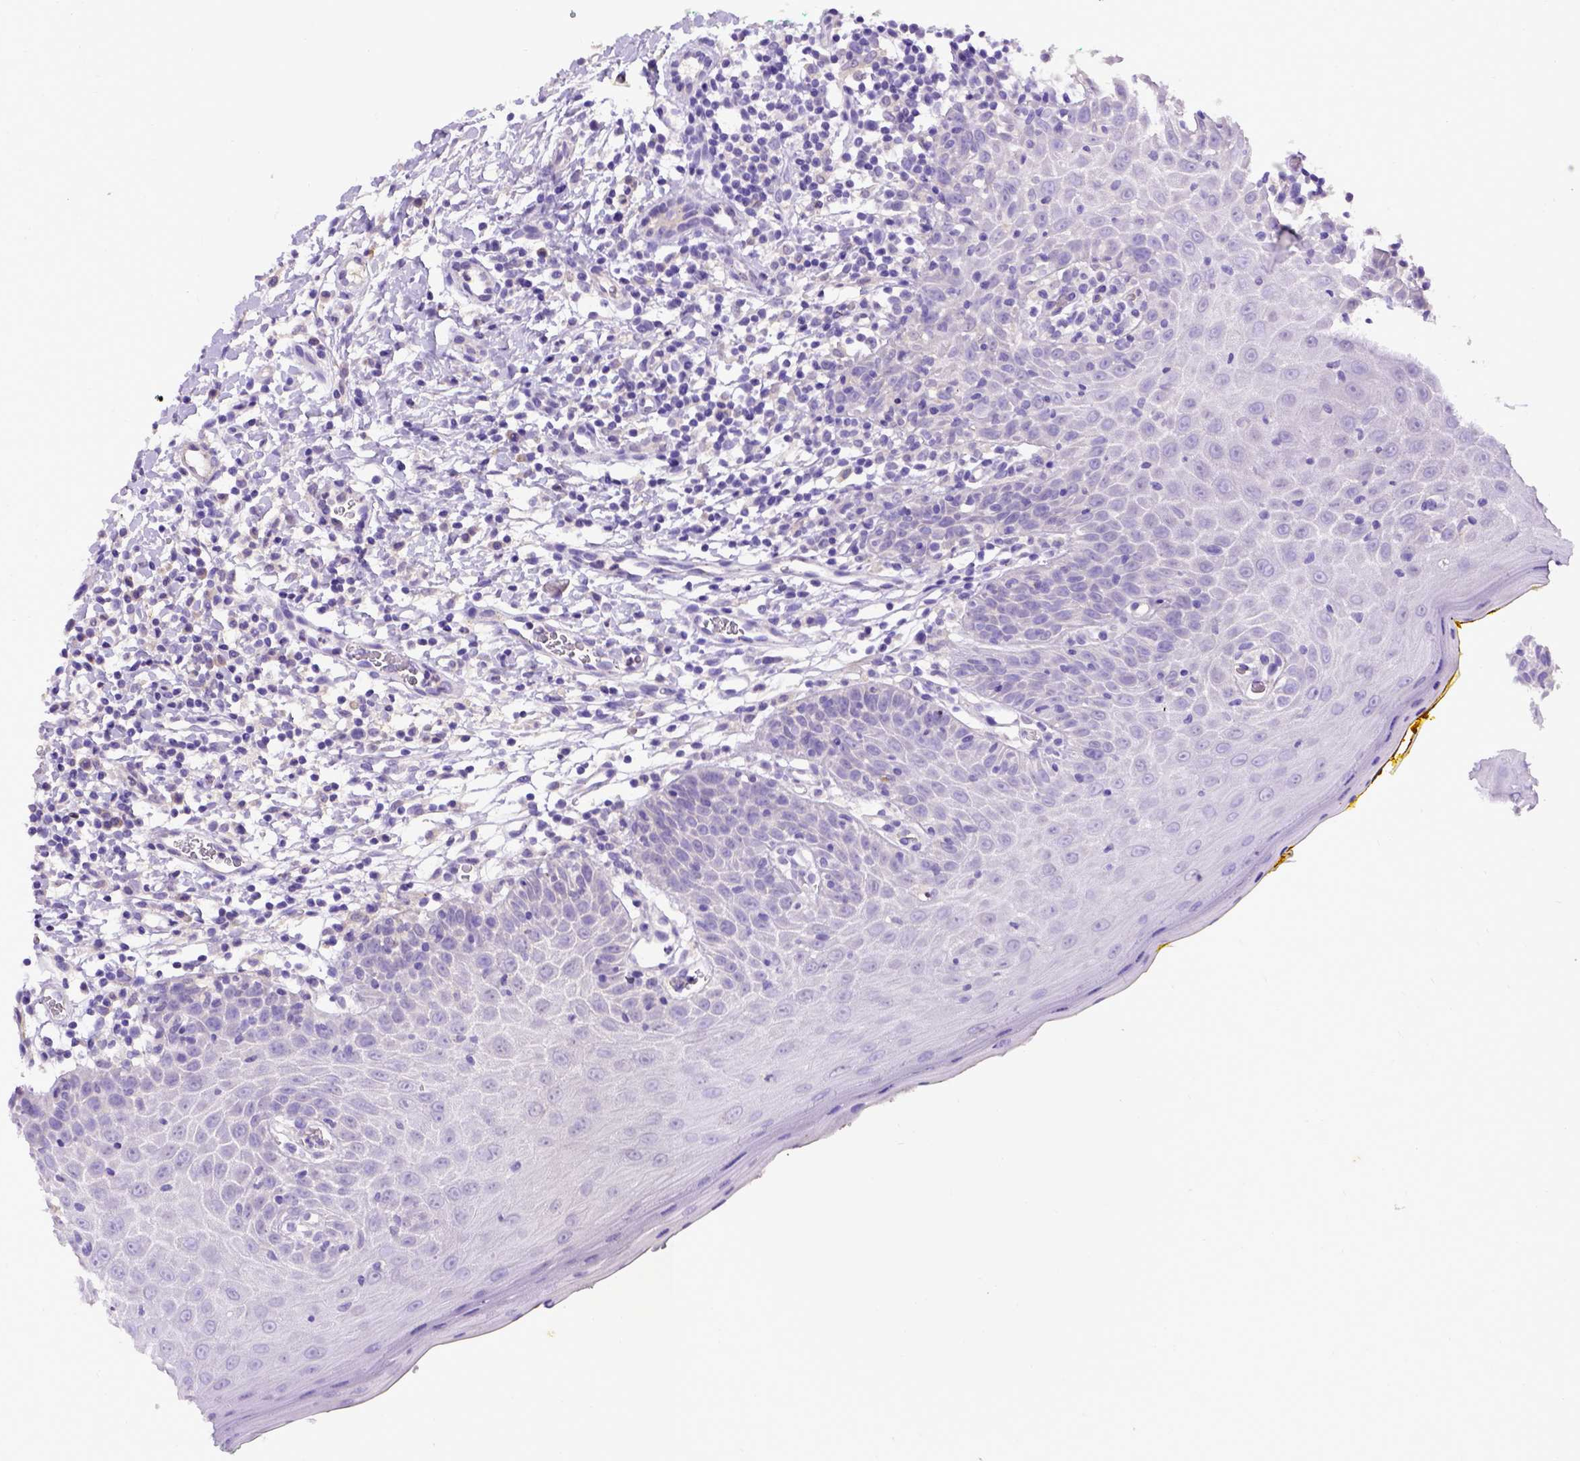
{"staining": {"intensity": "negative", "quantity": "none", "location": "none"}, "tissue": "oral mucosa", "cell_type": "Squamous epithelial cells", "image_type": "normal", "snomed": [{"axis": "morphology", "description": "Normal tissue, NOS"}, {"axis": "topography", "description": "Oral tissue"}, {"axis": "topography", "description": "Tounge, NOS"}], "caption": "High power microscopy histopathology image of an IHC histopathology image of benign oral mucosa, revealing no significant expression in squamous epithelial cells.", "gene": "ADAM12", "patient": {"sex": "female", "age": 58}}